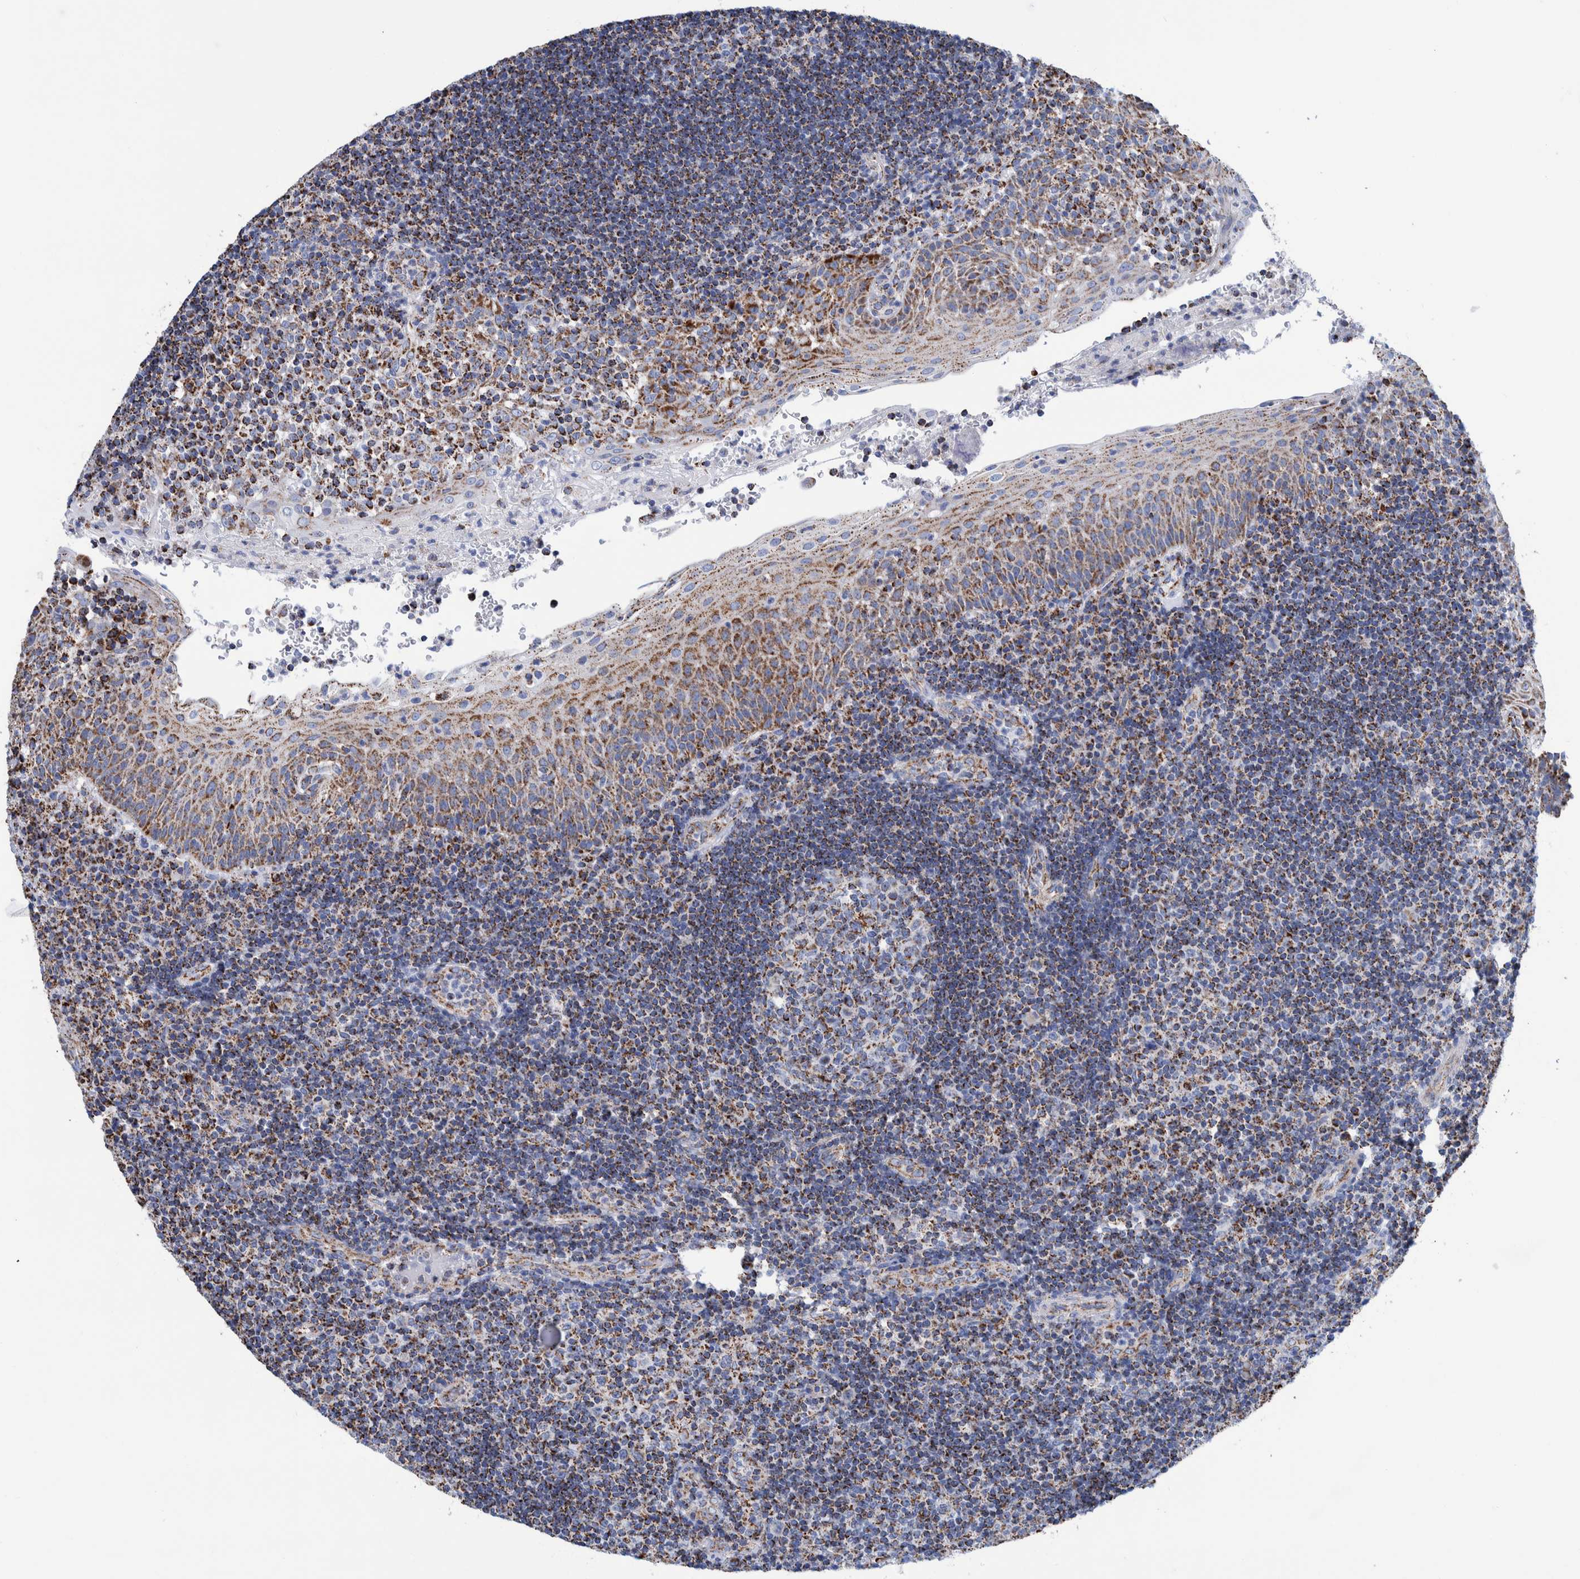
{"staining": {"intensity": "moderate", "quantity": "25%-75%", "location": "cytoplasmic/membranous"}, "tissue": "tonsil", "cell_type": "Germinal center cells", "image_type": "normal", "snomed": [{"axis": "morphology", "description": "Normal tissue, NOS"}, {"axis": "topography", "description": "Tonsil"}], "caption": "The immunohistochemical stain highlights moderate cytoplasmic/membranous expression in germinal center cells of unremarkable tonsil. Ihc stains the protein in brown and the nuclei are stained blue.", "gene": "DECR1", "patient": {"sex": "female", "age": 40}}